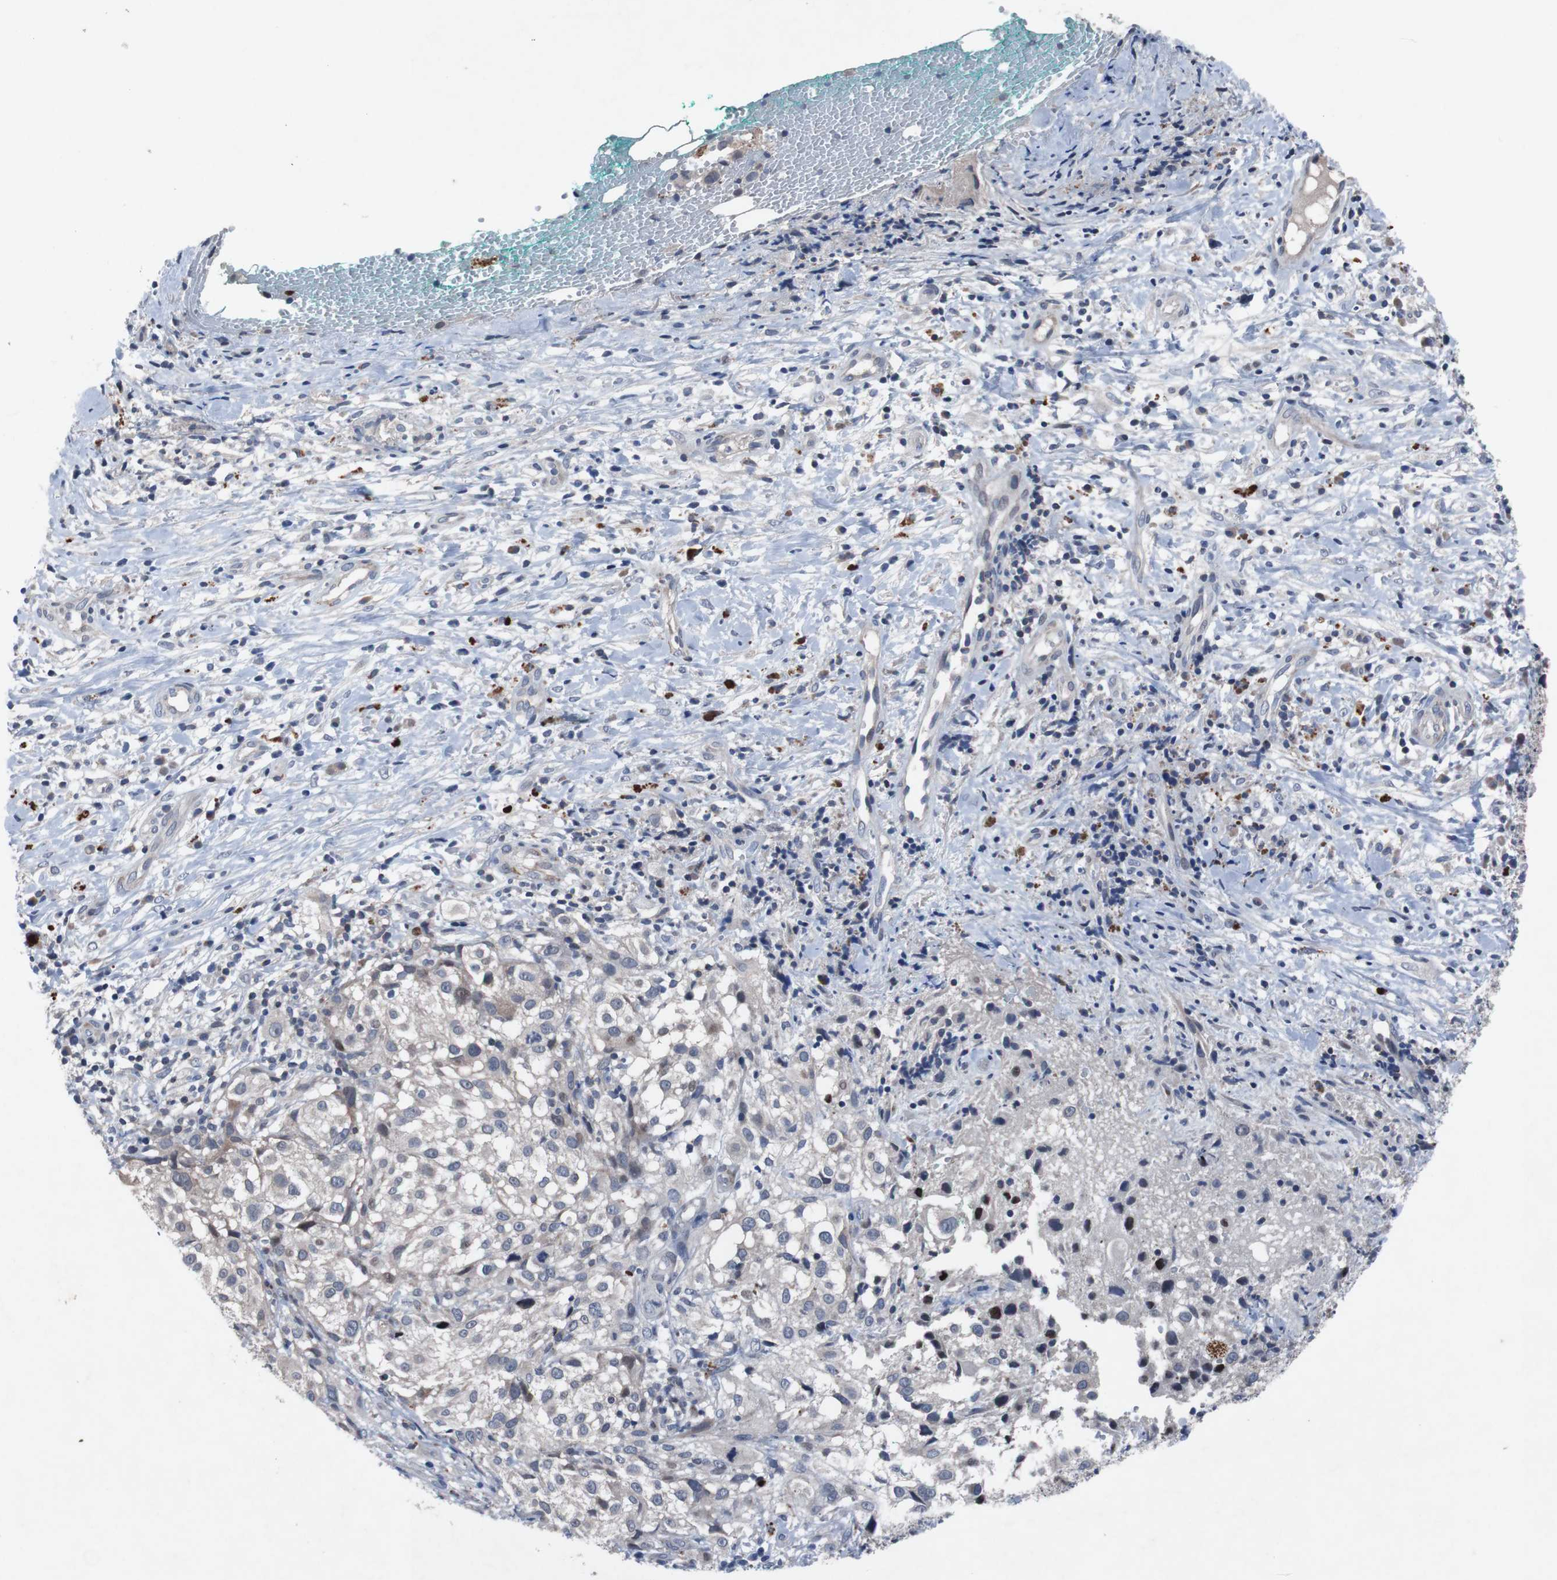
{"staining": {"intensity": "weak", "quantity": "<25%", "location": "cytoplasmic/membranous"}, "tissue": "melanoma", "cell_type": "Tumor cells", "image_type": "cancer", "snomed": [{"axis": "morphology", "description": "Necrosis, NOS"}, {"axis": "morphology", "description": "Malignant melanoma, NOS"}, {"axis": "topography", "description": "Skin"}], "caption": "Immunohistochemistry (IHC) of melanoma reveals no positivity in tumor cells. The staining is performed using DAB brown chromogen with nuclei counter-stained in using hematoxylin.", "gene": "MUTYH", "patient": {"sex": "female", "age": 87}}